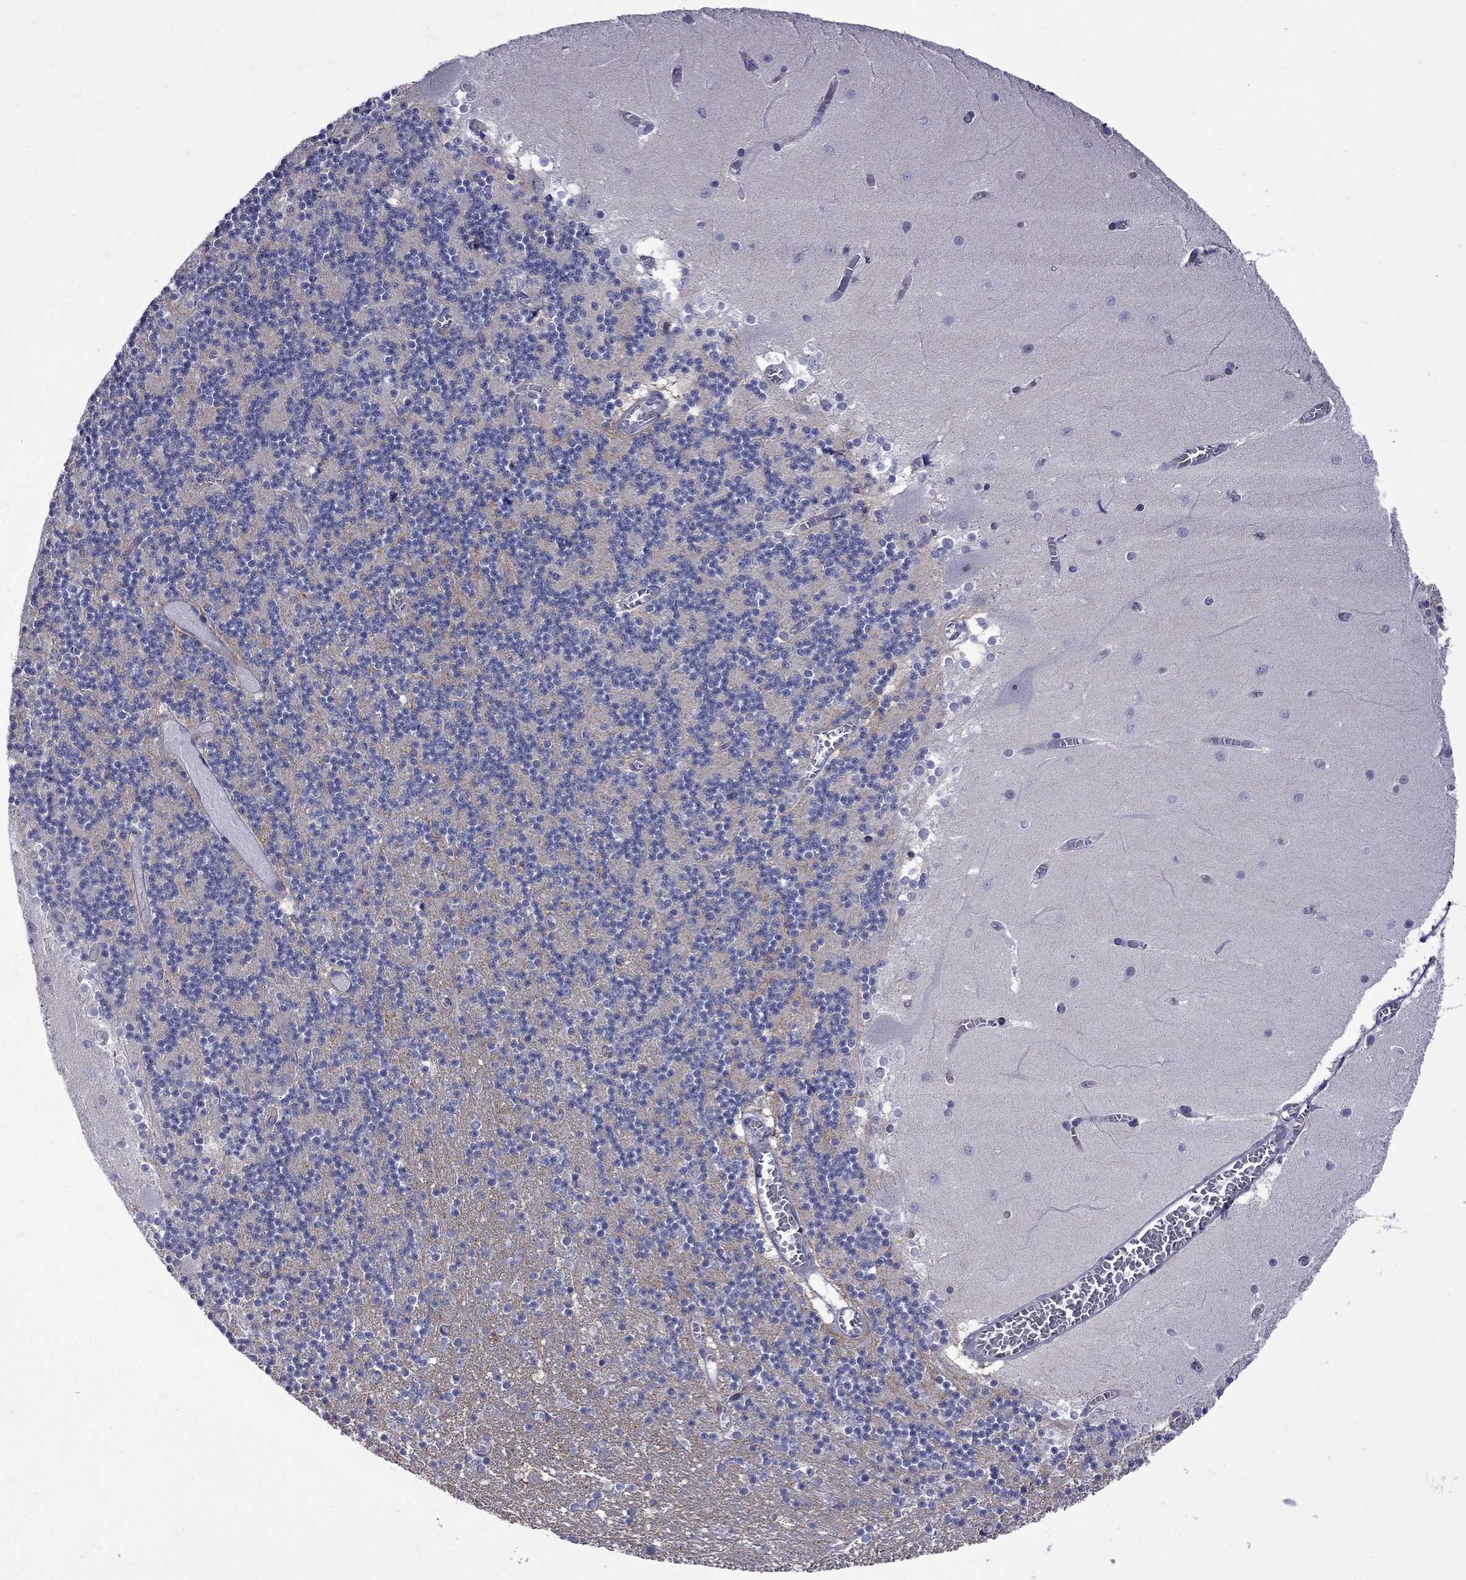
{"staining": {"intensity": "negative", "quantity": "none", "location": "none"}, "tissue": "cerebellum", "cell_type": "Cells in granular layer", "image_type": "normal", "snomed": [{"axis": "morphology", "description": "Normal tissue, NOS"}, {"axis": "topography", "description": "Cerebellum"}], "caption": "Benign cerebellum was stained to show a protein in brown. There is no significant expression in cells in granular layer. (Brightfield microscopy of DAB immunohistochemistry (IHC) at high magnification).", "gene": "NRARP", "patient": {"sex": "female", "age": 28}}